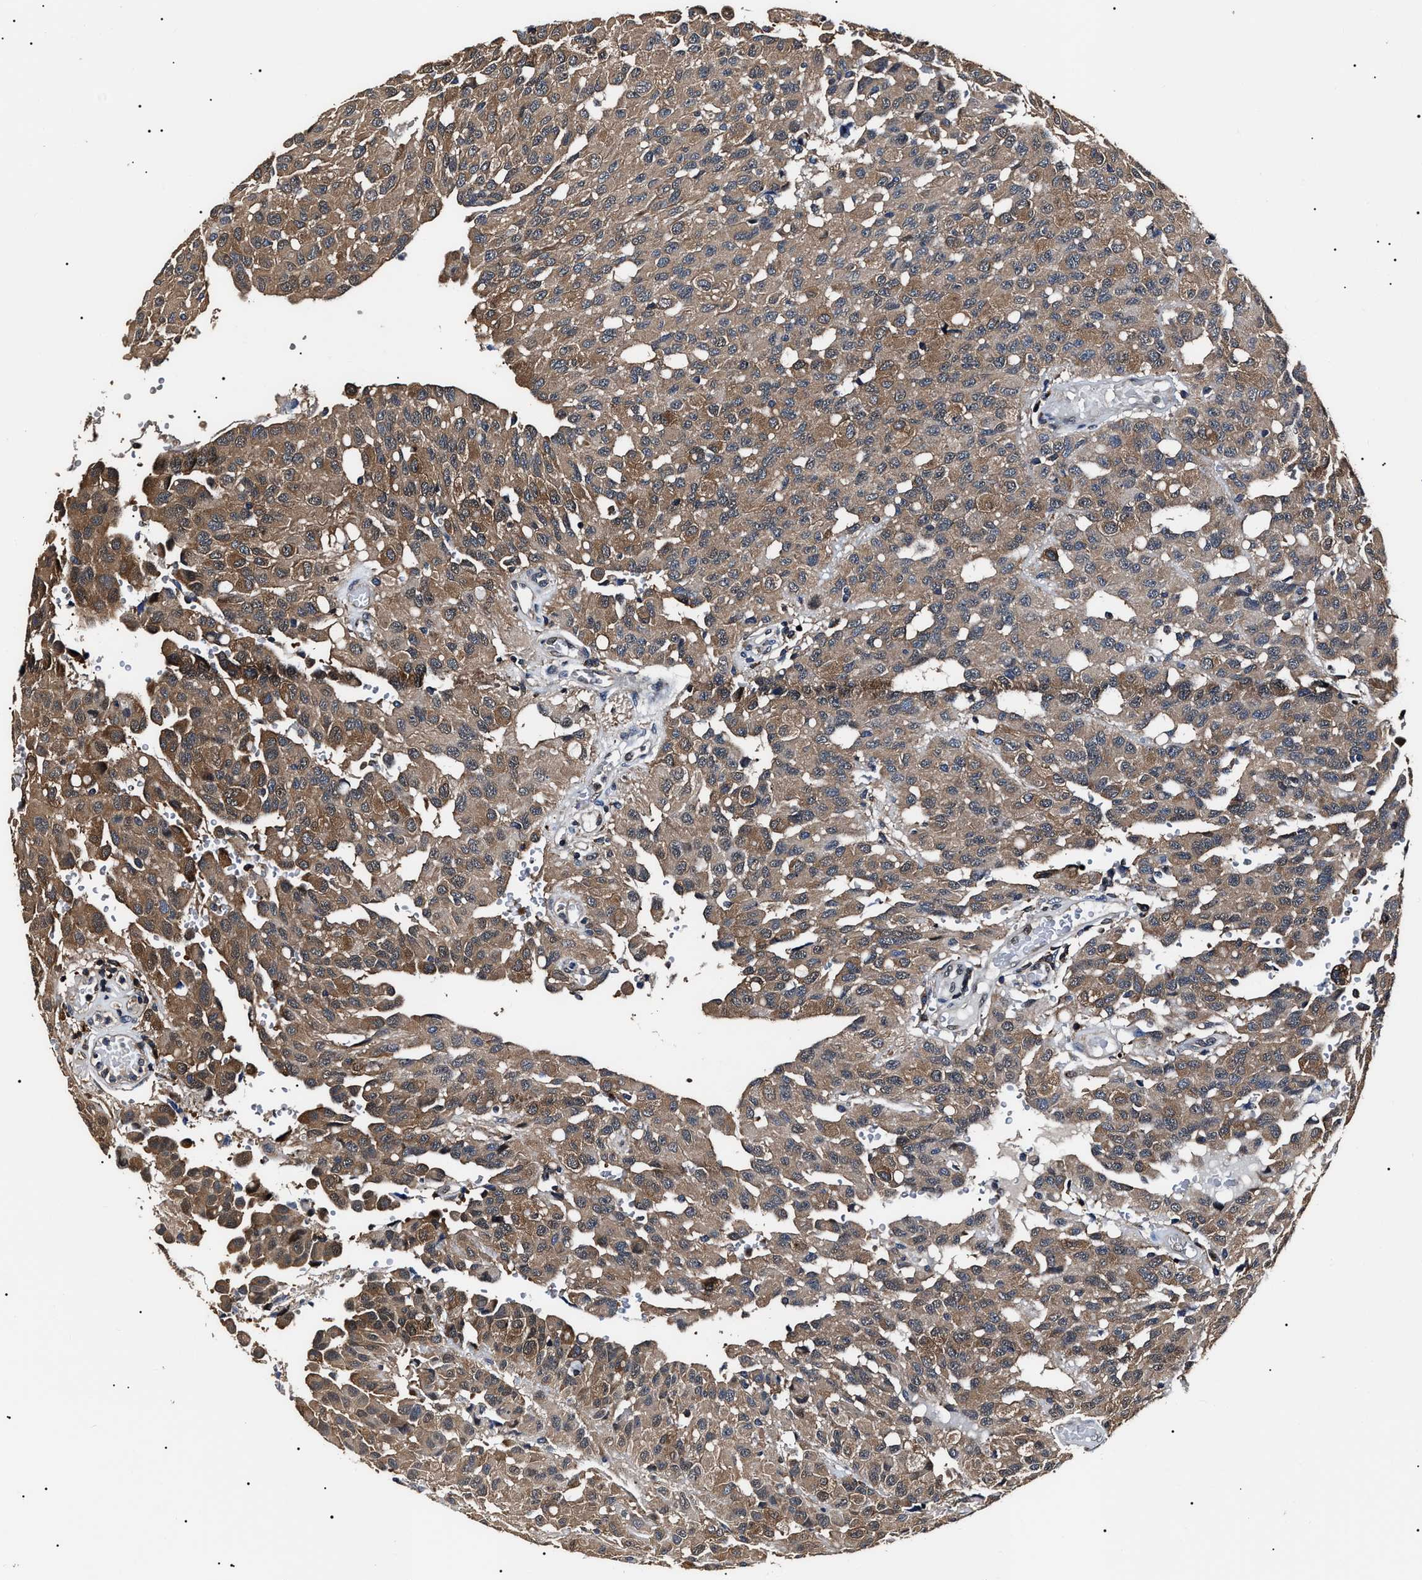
{"staining": {"intensity": "moderate", "quantity": ">75%", "location": "cytoplasmic/membranous"}, "tissue": "glioma", "cell_type": "Tumor cells", "image_type": "cancer", "snomed": [{"axis": "morphology", "description": "Glioma, malignant, High grade"}, {"axis": "topography", "description": "Brain"}], "caption": "Tumor cells demonstrate moderate cytoplasmic/membranous expression in about >75% of cells in malignant high-grade glioma.", "gene": "CCT8", "patient": {"sex": "male", "age": 32}}